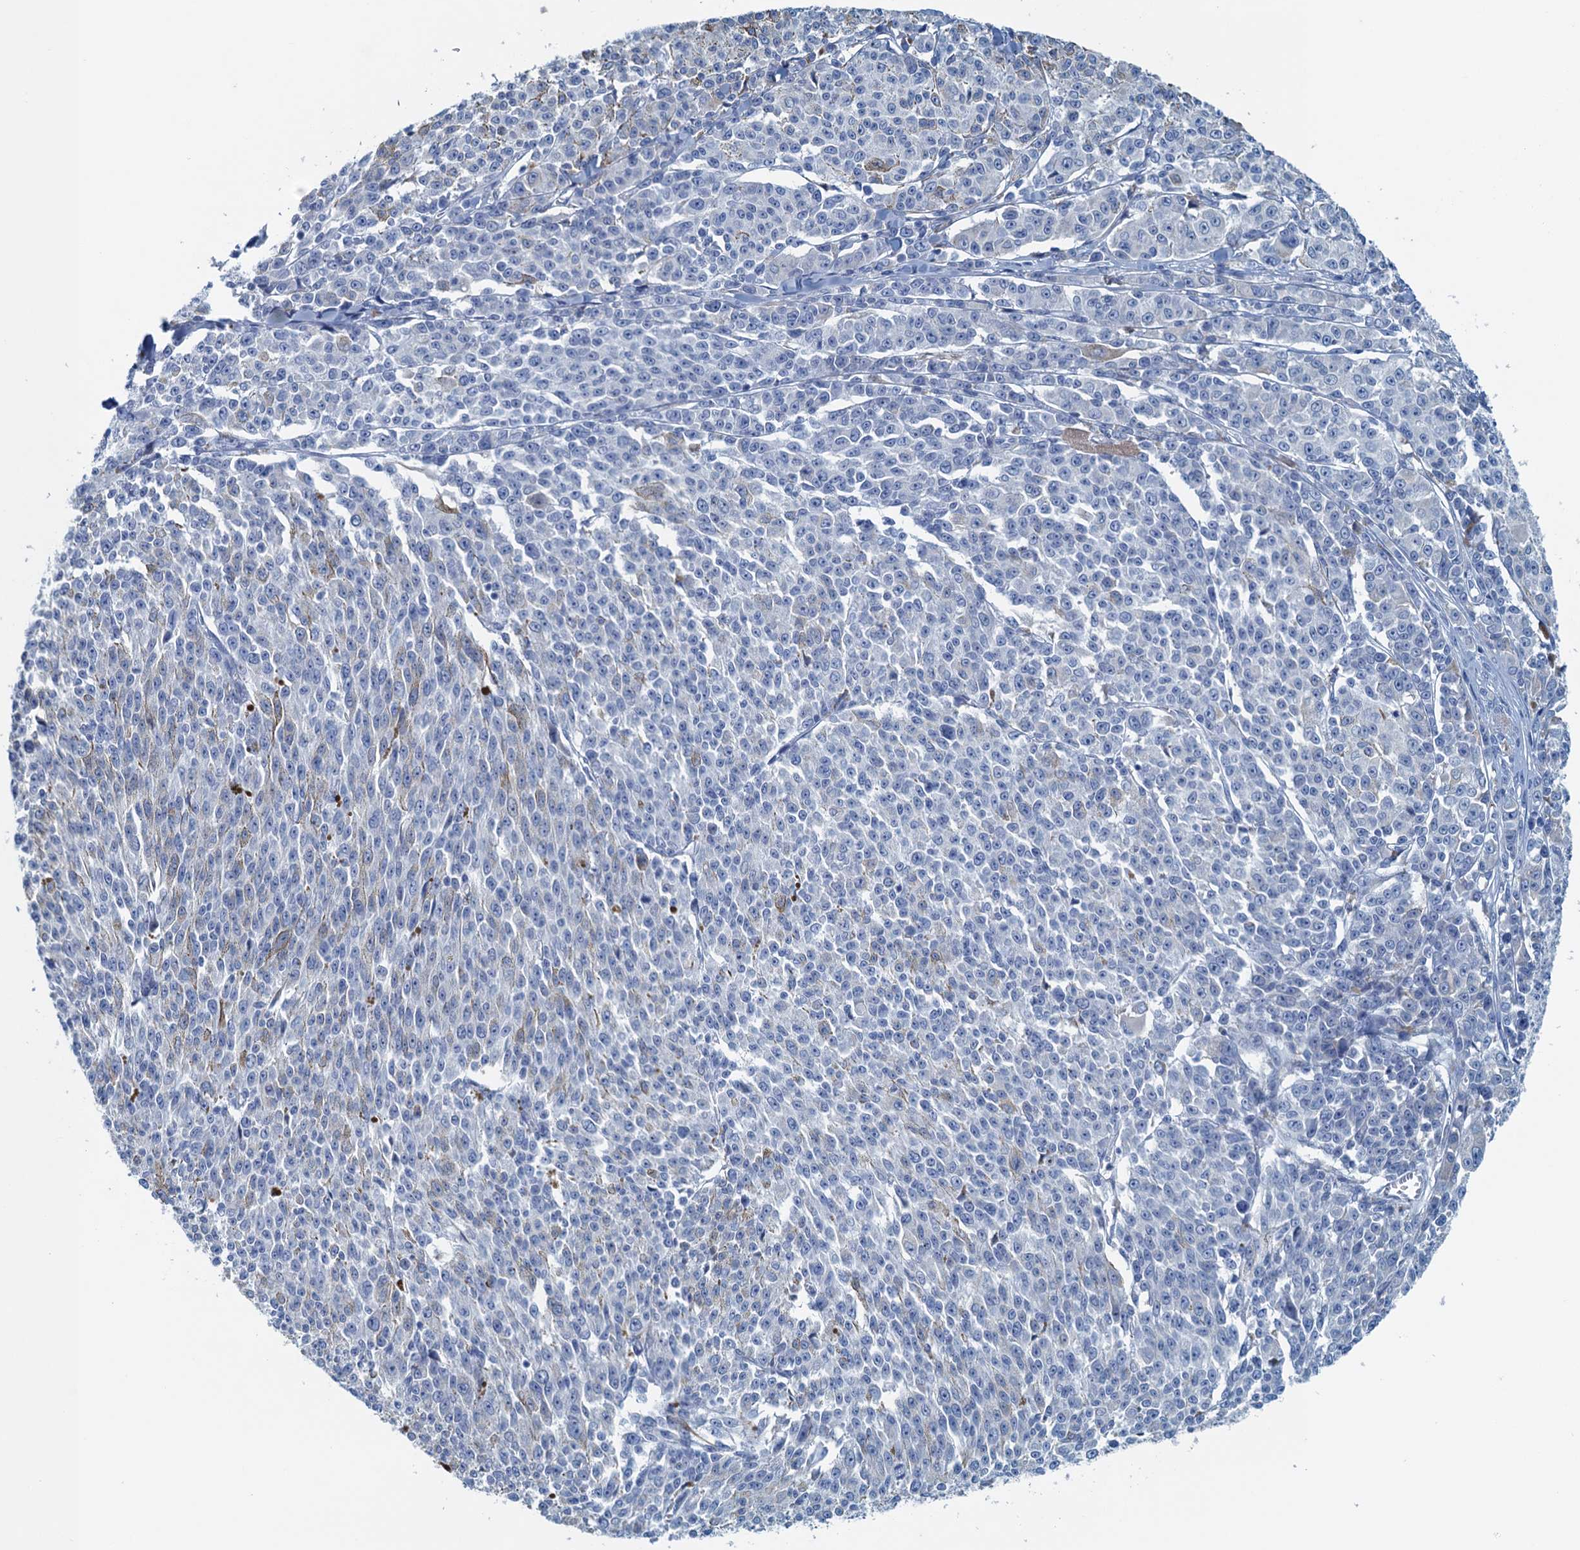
{"staining": {"intensity": "negative", "quantity": "none", "location": "none"}, "tissue": "melanoma", "cell_type": "Tumor cells", "image_type": "cancer", "snomed": [{"axis": "morphology", "description": "Malignant melanoma, NOS"}, {"axis": "topography", "description": "Skin"}], "caption": "A high-resolution histopathology image shows immunohistochemistry staining of melanoma, which shows no significant positivity in tumor cells.", "gene": "C10orf88", "patient": {"sex": "female", "age": 52}}